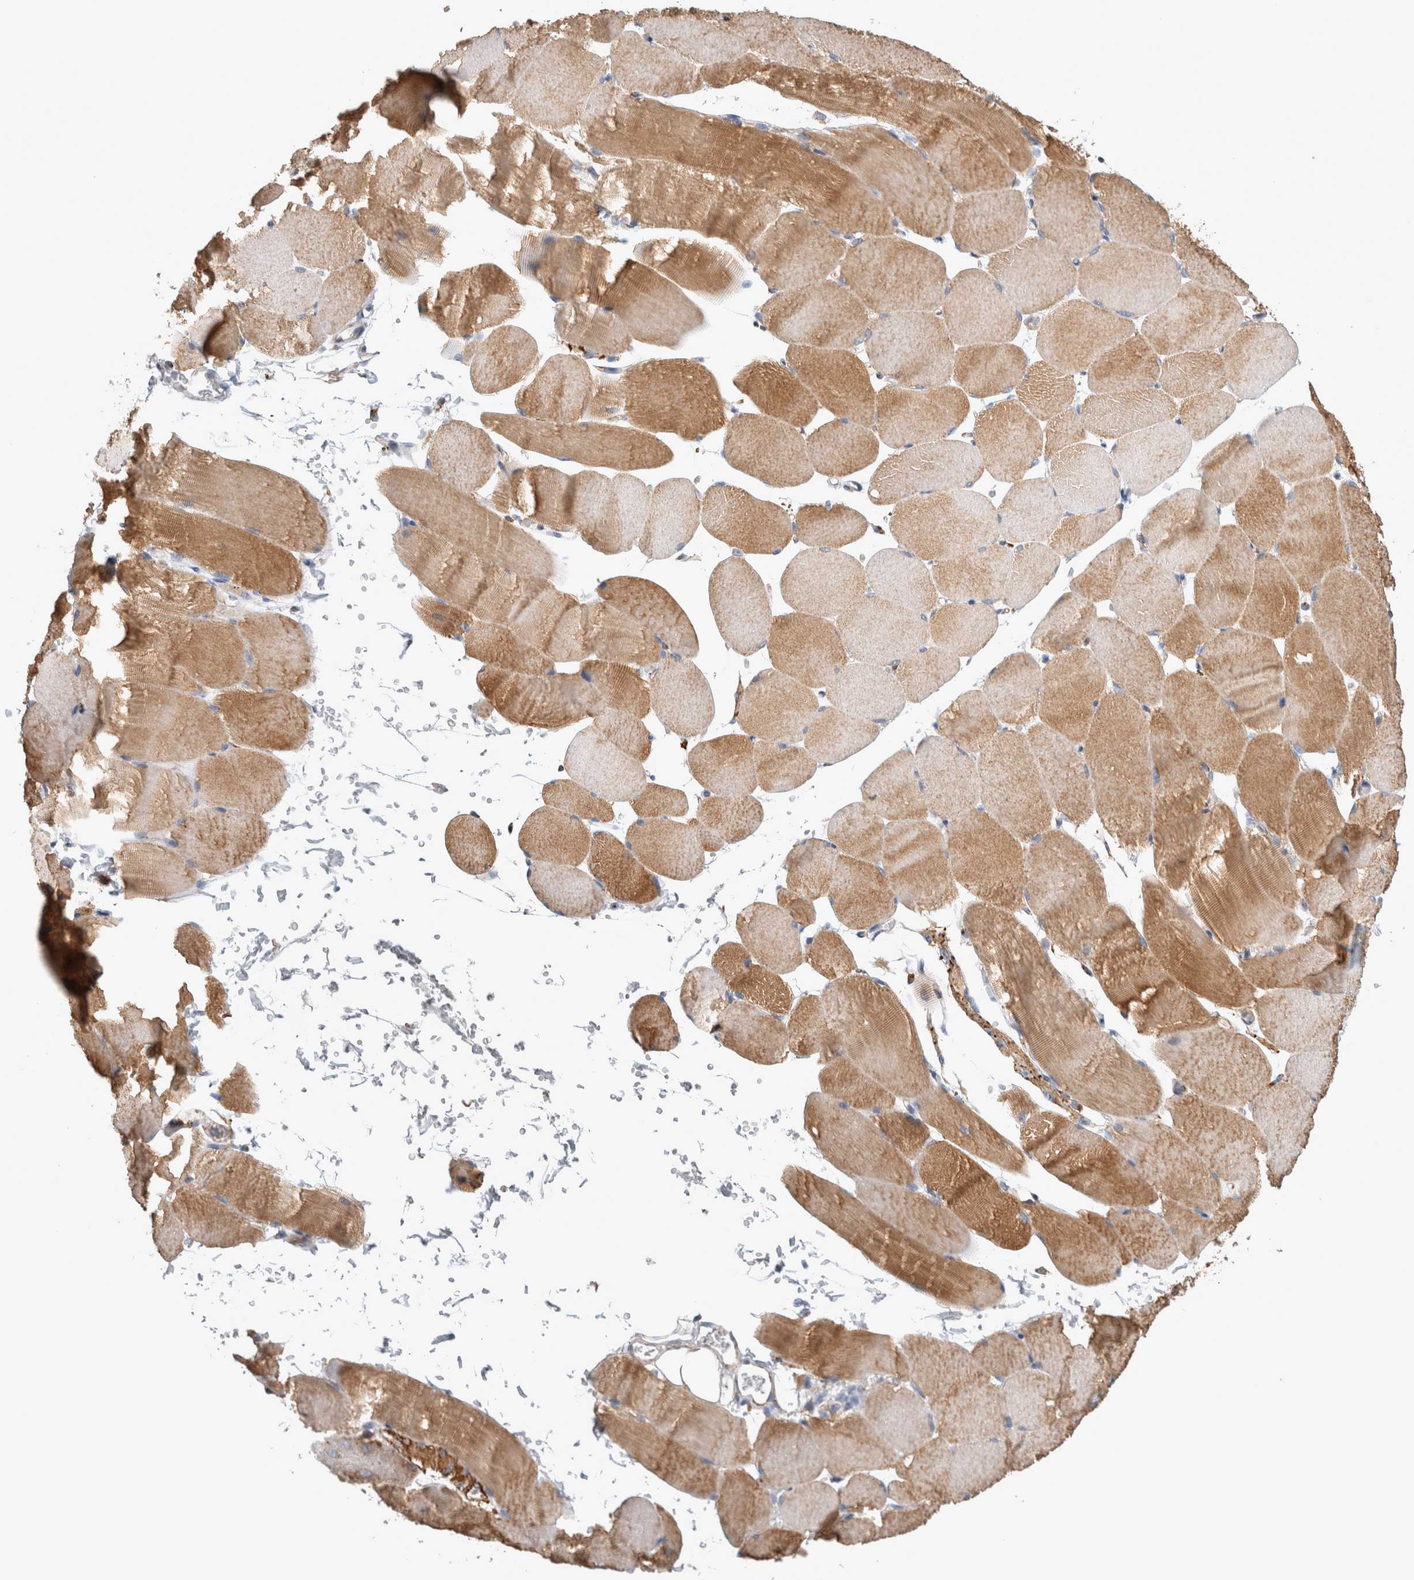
{"staining": {"intensity": "moderate", "quantity": ">75%", "location": "cytoplasmic/membranous"}, "tissue": "skeletal muscle", "cell_type": "Myocytes", "image_type": "normal", "snomed": [{"axis": "morphology", "description": "Normal tissue, NOS"}, {"axis": "topography", "description": "Skeletal muscle"}, {"axis": "topography", "description": "Parathyroid gland"}], "caption": "The photomicrograph shows staining of unremarkable skeletal muscle, revealing moderate cytoplasmic/membranous protein positivity (brown color) within myocytes.", "gene": "FHIP2B", "patient": {"sex": "female", "age": 37}}